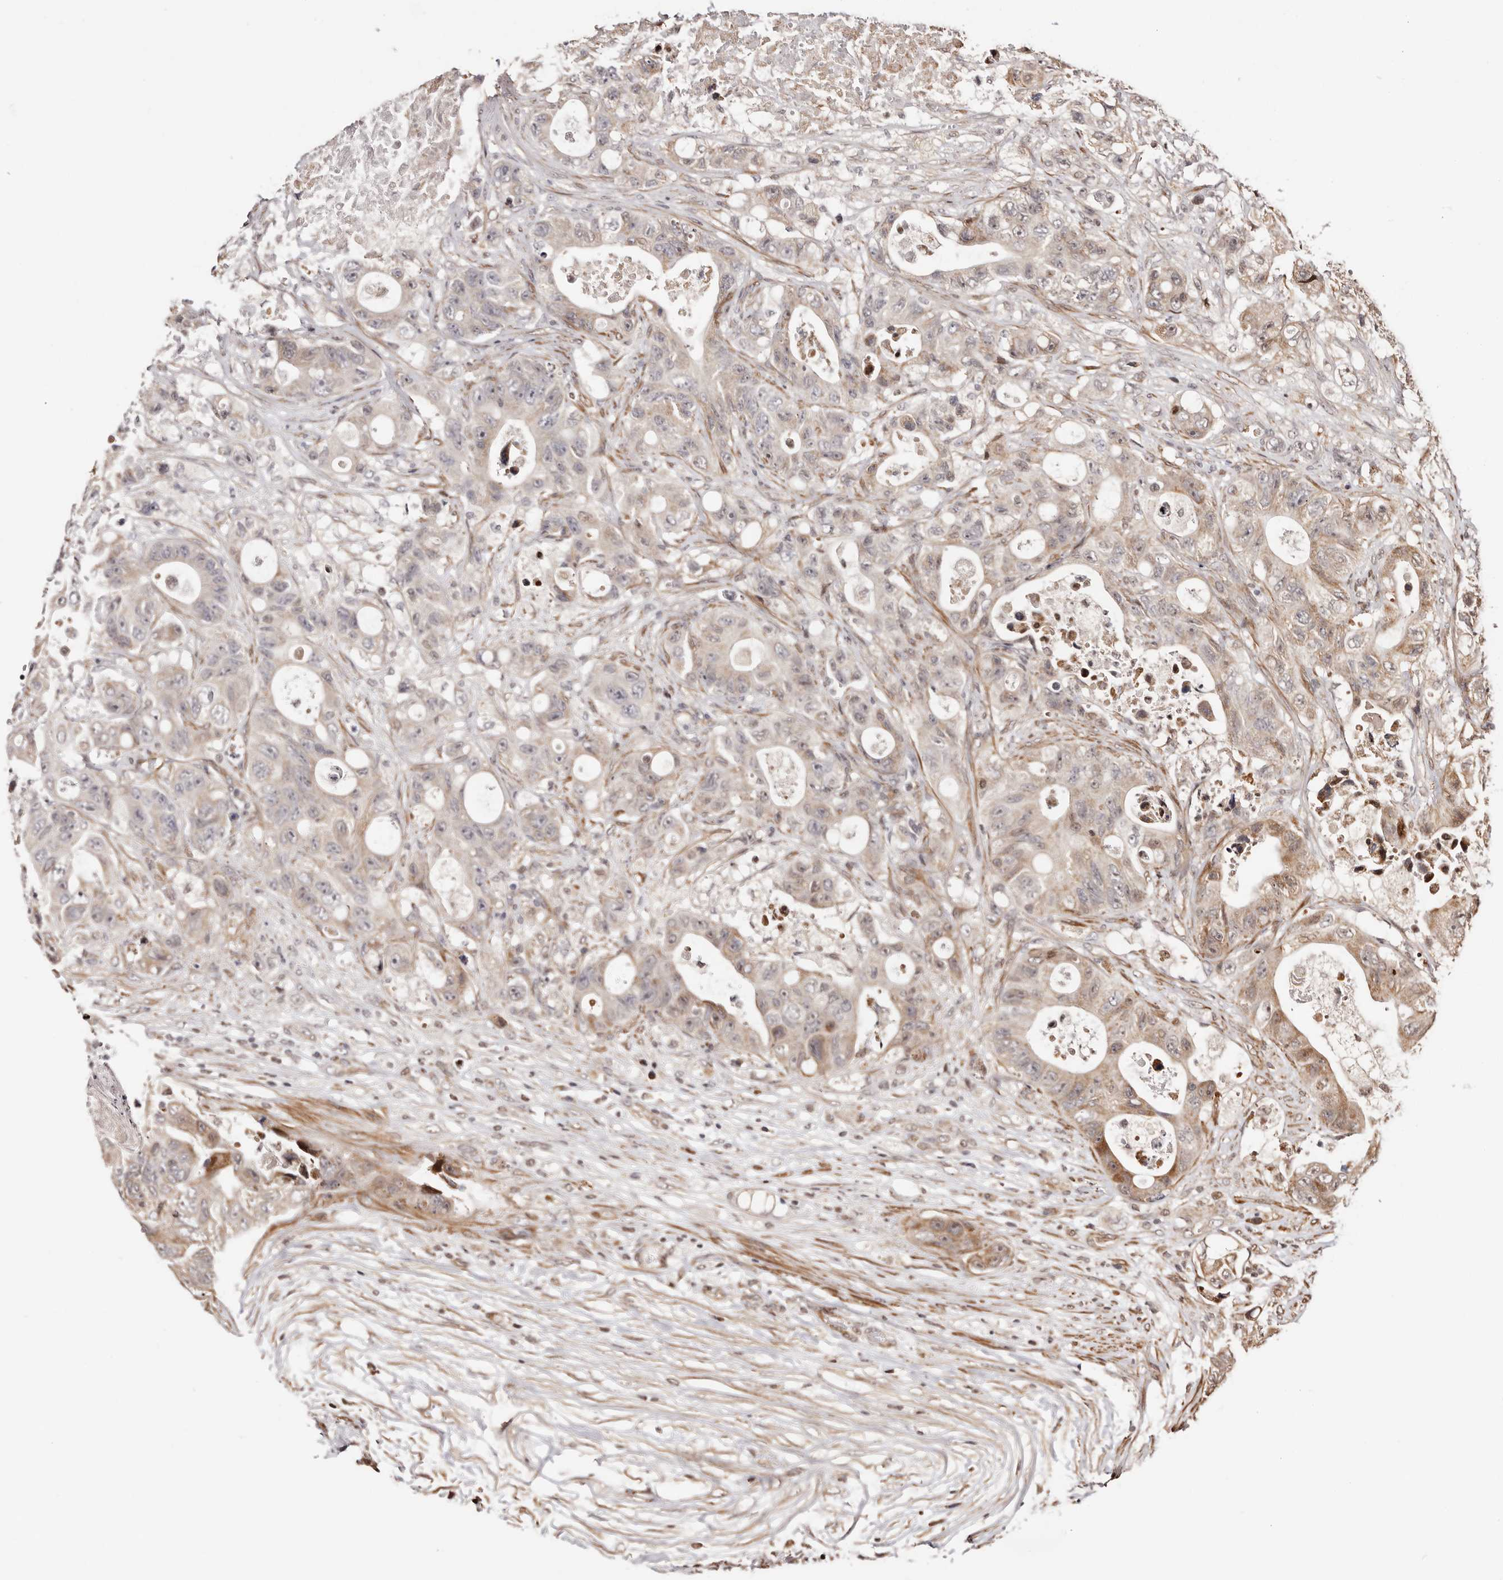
{"staining": {"intensity": "moderate", "quantity": "<25%", "location": "cytoplasmic/membranous"}, "tissue": "colorectal cancer", "cell_type": "Tumor cells", "image_type": "cancer", "snomed": [{"axis": "morphology", "description": "Adenocarcinoma, NOS"}, {"axis": "topography", "description": "Colon"}], "caption": "Immunohistochemical staining of colorectal cancer (adenocarcinoma) shows low levels of moderate cytoplasmic/membranous protein staining in approximately <25% of tumor cells.", "gene": "HIVEP3", "patient": {"sex": "female", "age": 46}}